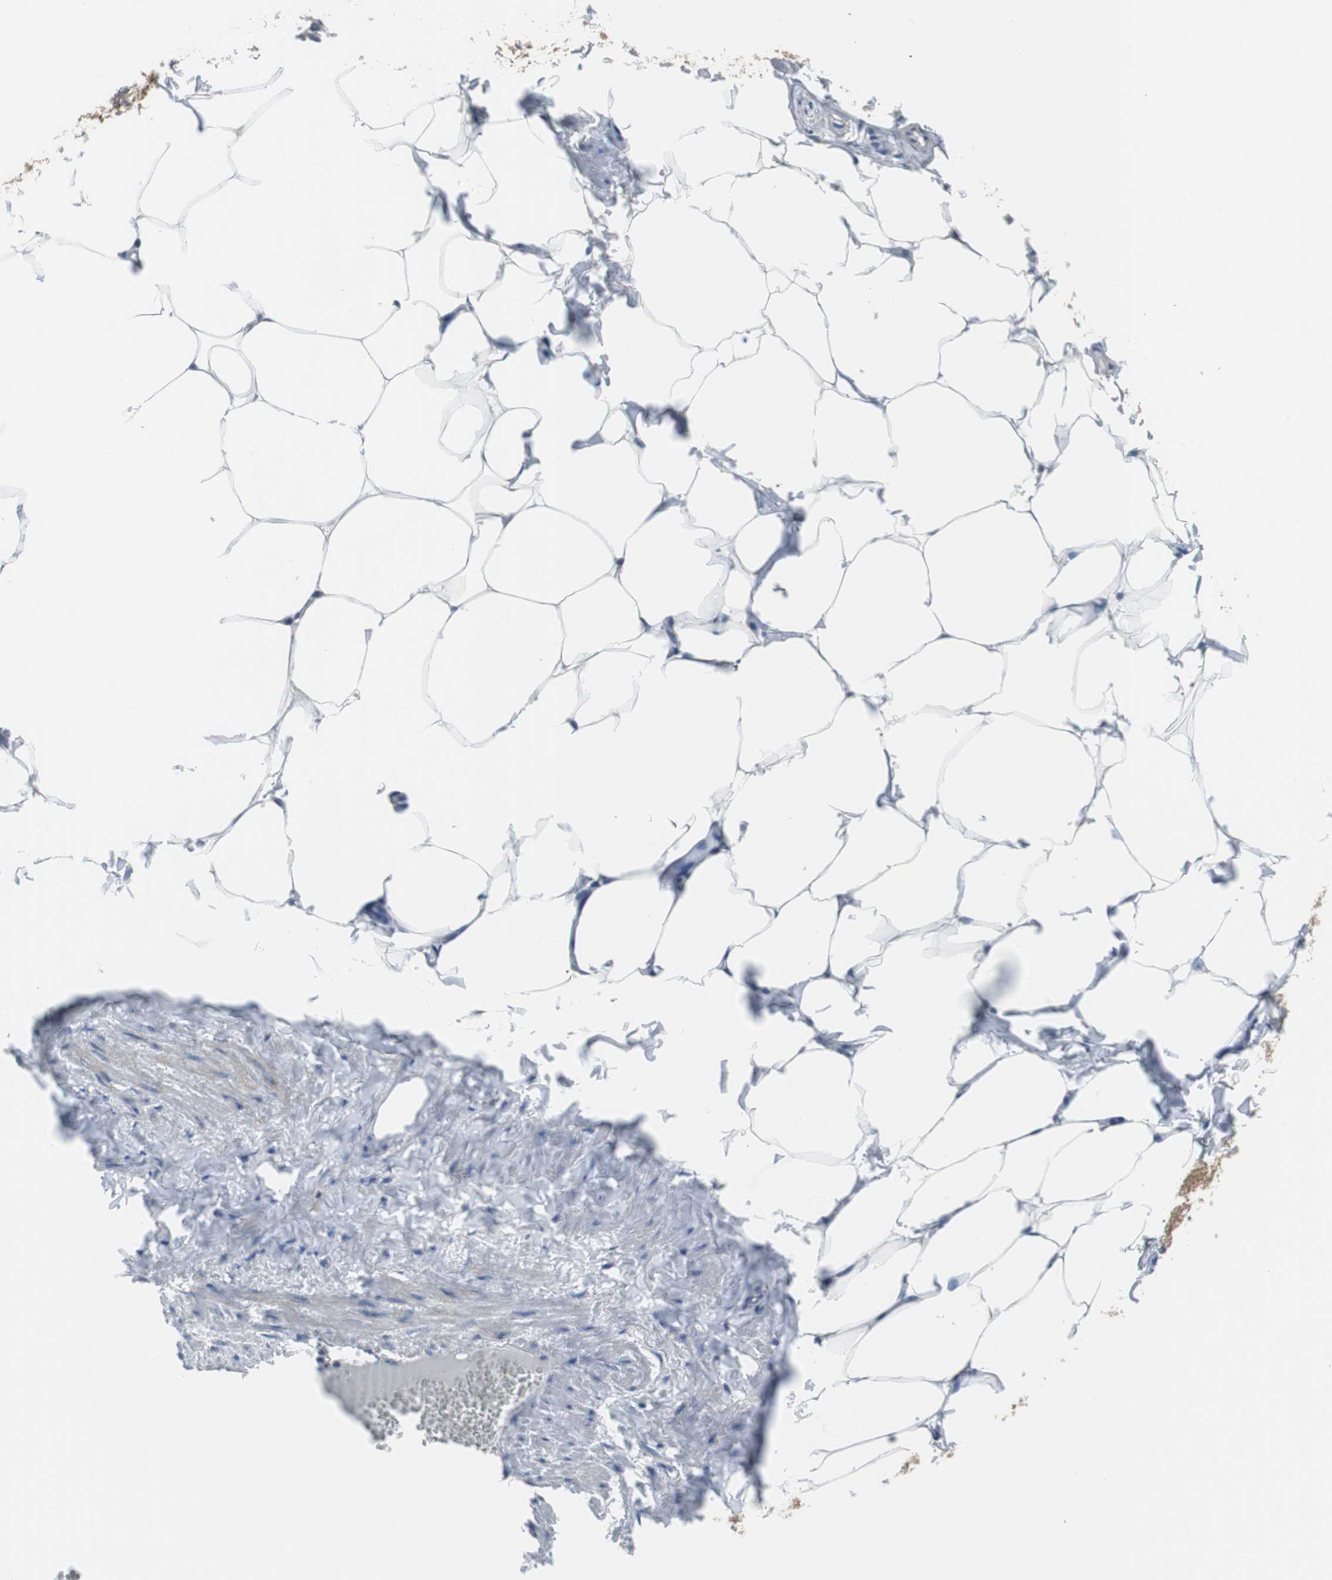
{"staining": {"intensity": "negative", "quantity": "none", "location": "none"}, "tissue": "adipose tissue", "cell_type": "Adipocytes", "image_type": "normal", "snomed": [{"axis": "morphology", "description": "Normal tissue, NOS"}, {"axis": "topography", "description": "Vascular tissue"}], "caption": "High power microscopy micrograph of an immunohistochemistry (IHC) histopathology image of normal adipose tissue, revealing no significant expression in adipocytes.", "gene": "BRAF", "patient": {"sex": "male", "age": 41}}